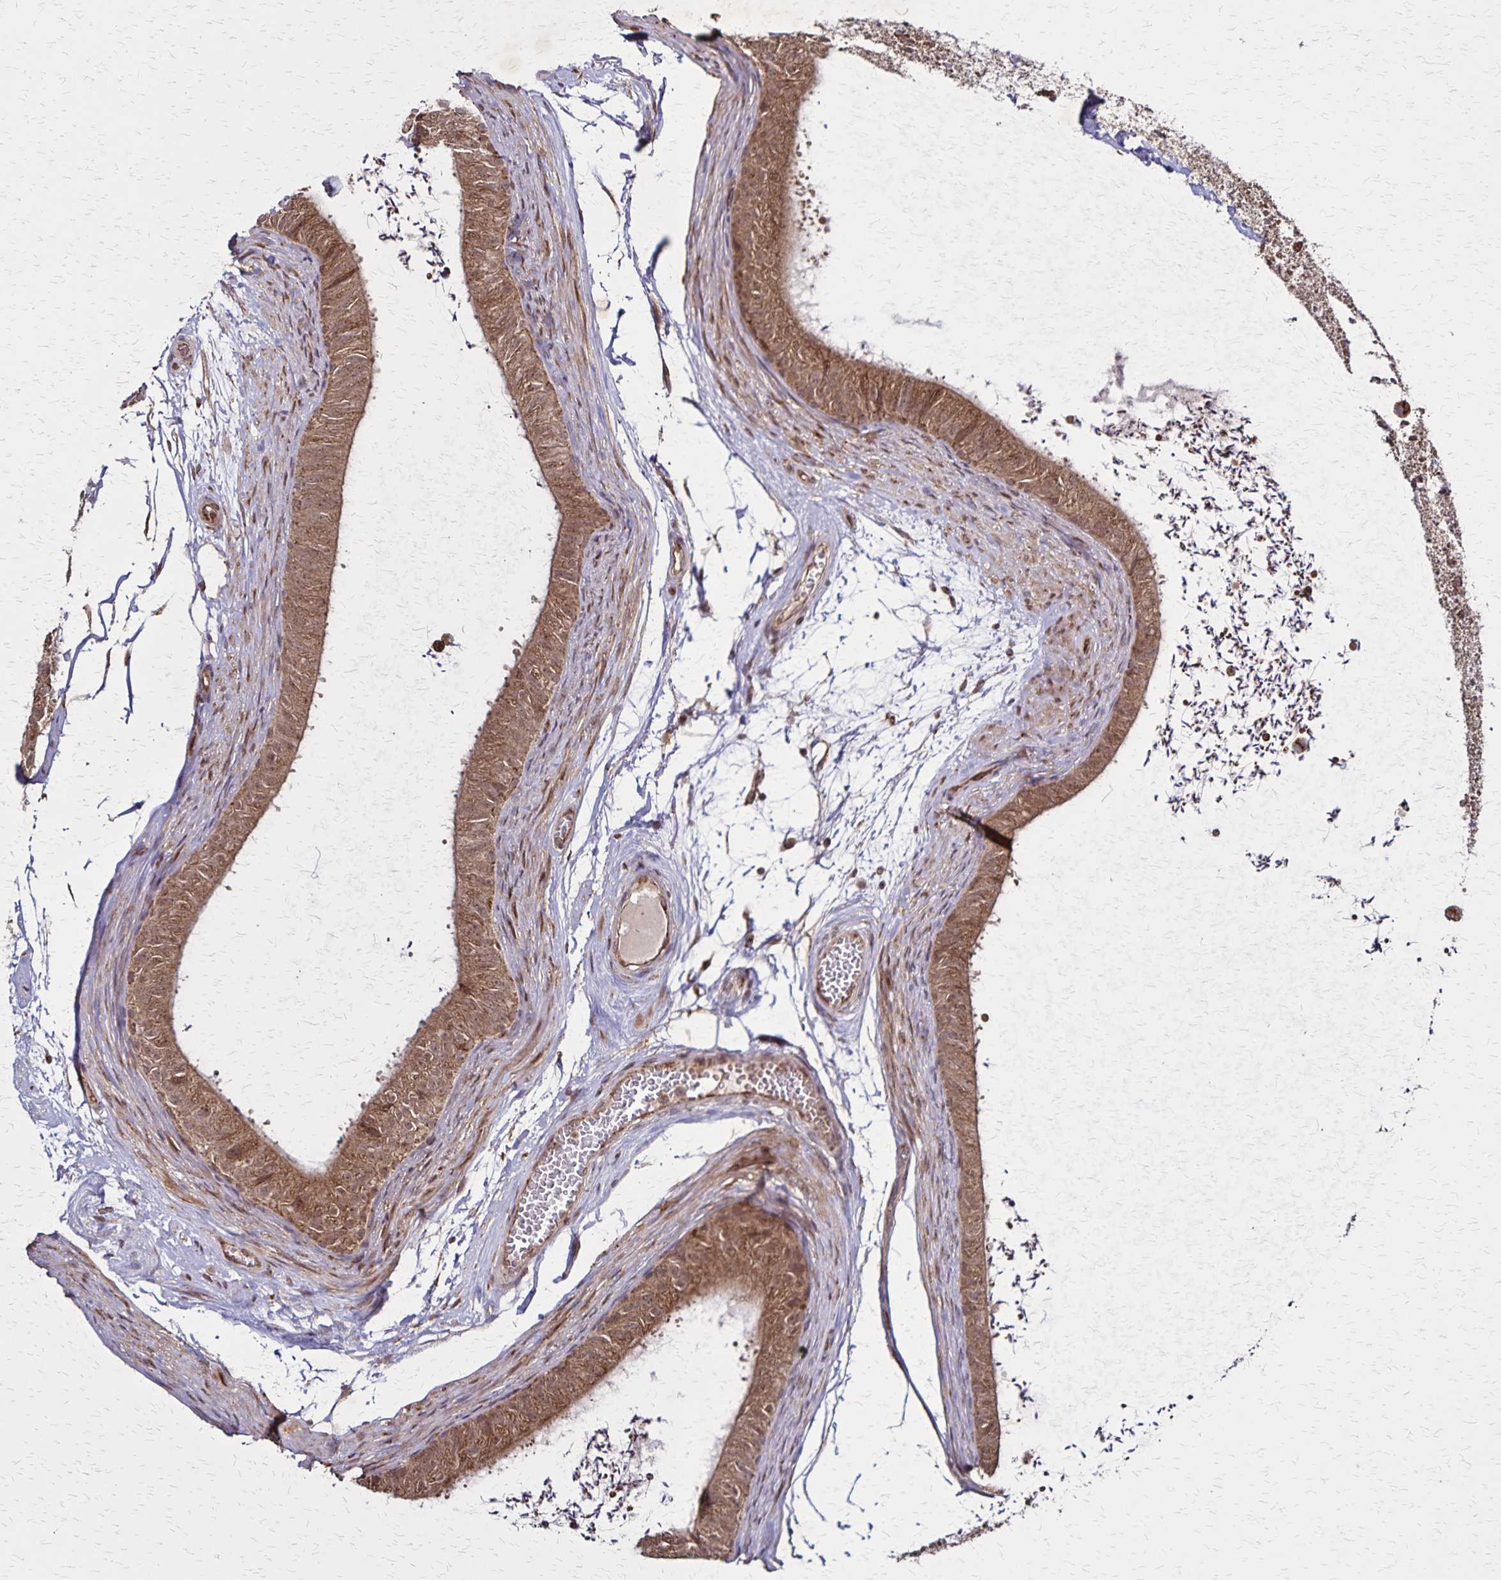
{"staining": {"intensity": "strong", "quantity": ">75%", "location": "cytoplasmic/membranous"}, "tissue": "epididymis", "cell_type": "Glandular cells", "image_type": "normal", "snomed": [{"axis": "morphology", "description": "Normal tissue, NOS"}, {"axis": "topography", "description": "Epididymis, spermatic cord, NOS"}, {"axis": "topography", "description": "Epididymis"}, {"axis": "topography", "description": "Peripheral nerve tissue"}], "caption": "Strong cytoplasmic/membranous protein positivity is present in about >75% of glandular cells in epididymis.", "gene": "NFS1", "patient": {"sex": "male", "age": 29}}